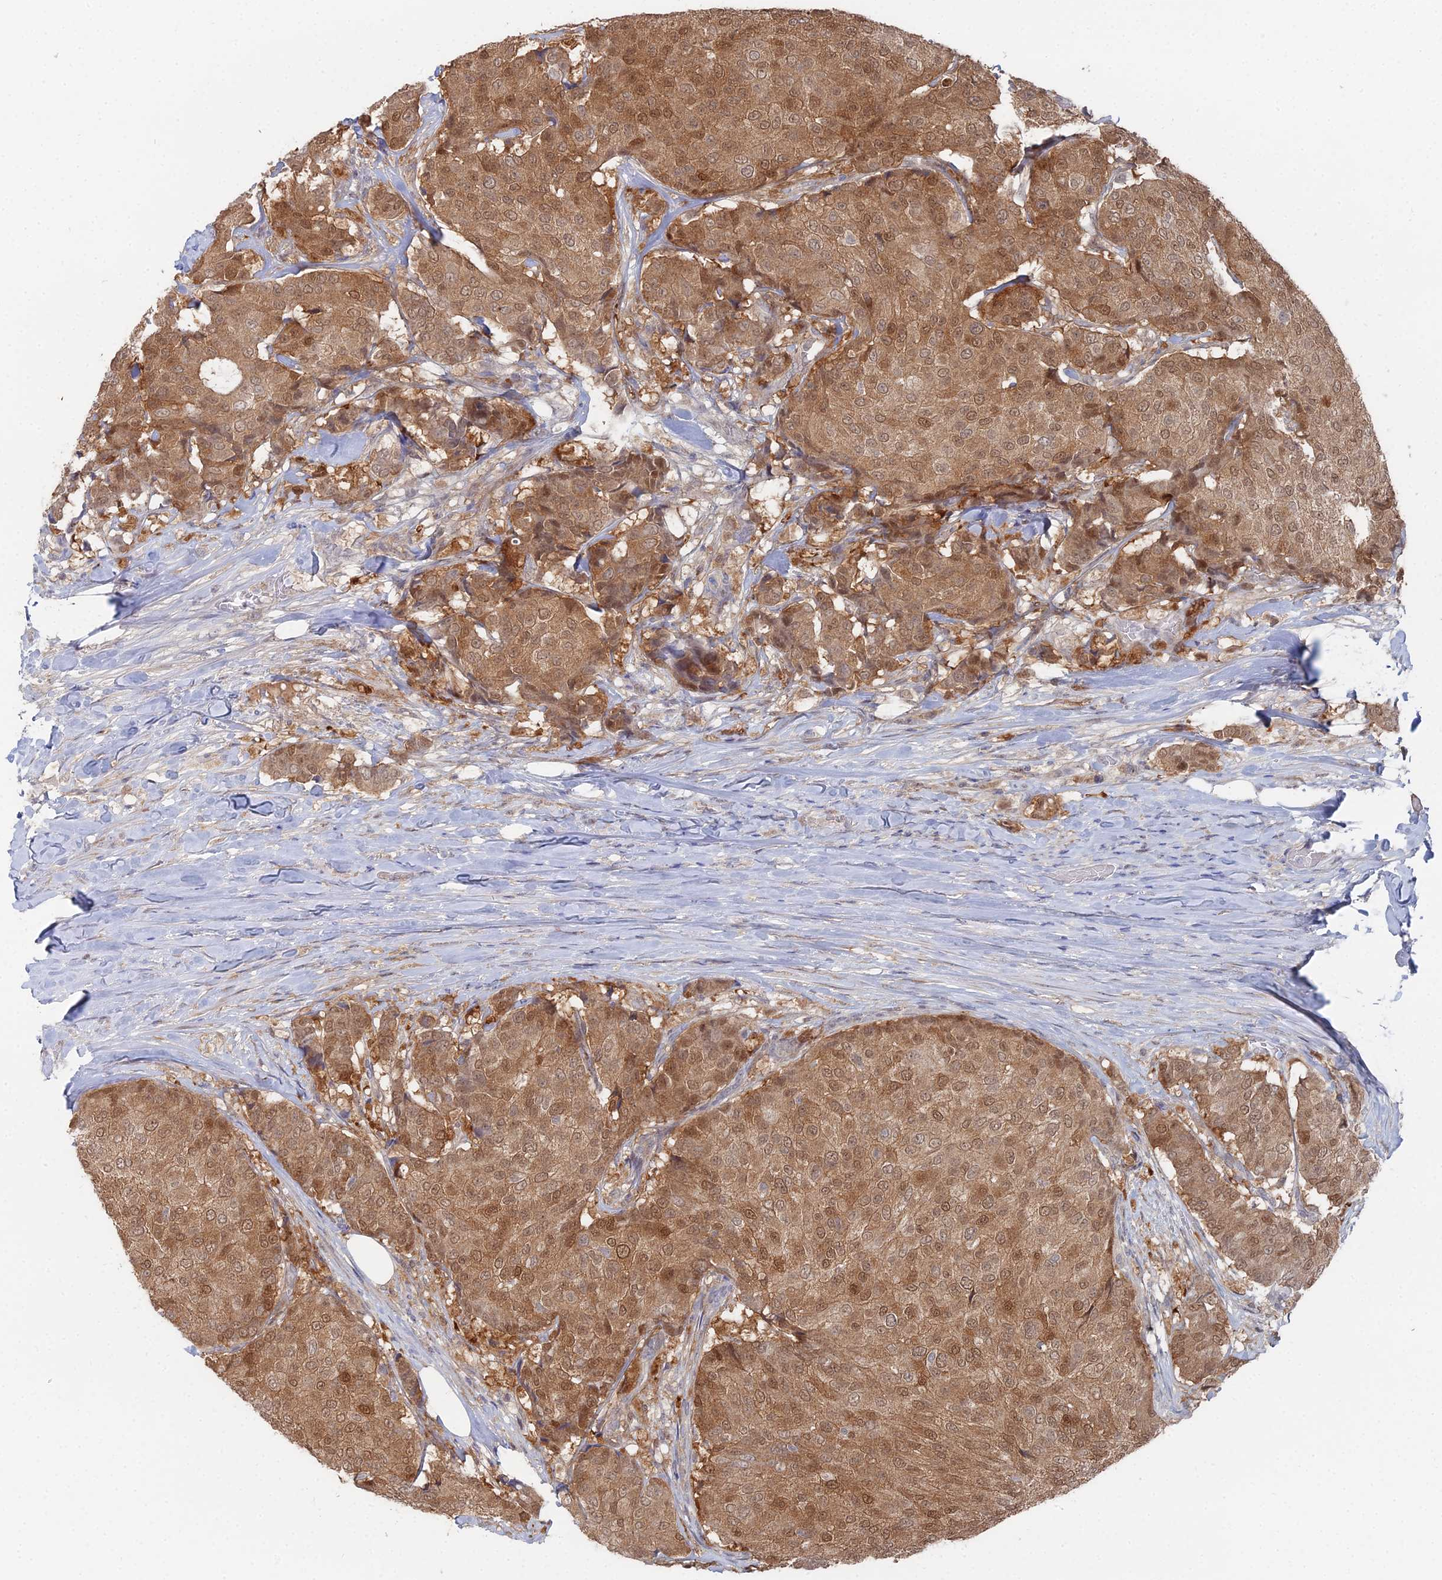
{"staining": {"intensity": "moderate", "quantity": ">75%", "location": "cytoplasmic/membranous,nuclear"}, "tissue": "breast cancer", "cell_type": "Tumor cells", "image_type": "cancer", "snomed": [{"axis": "morphology", "description": "Duct carcinoma"}, {"axis": "topography", "description": "Breast"}], "caption": "The histopathology image exhibits immunohistochemical staining of breast cancer (intraductal carcinoma). There is moderate cytoplasmic/membranous and nuclear expression is seen in about >75% of tumor cells.", "gene": "THAP4", "patient": {"sex": "female", "age": 75}}